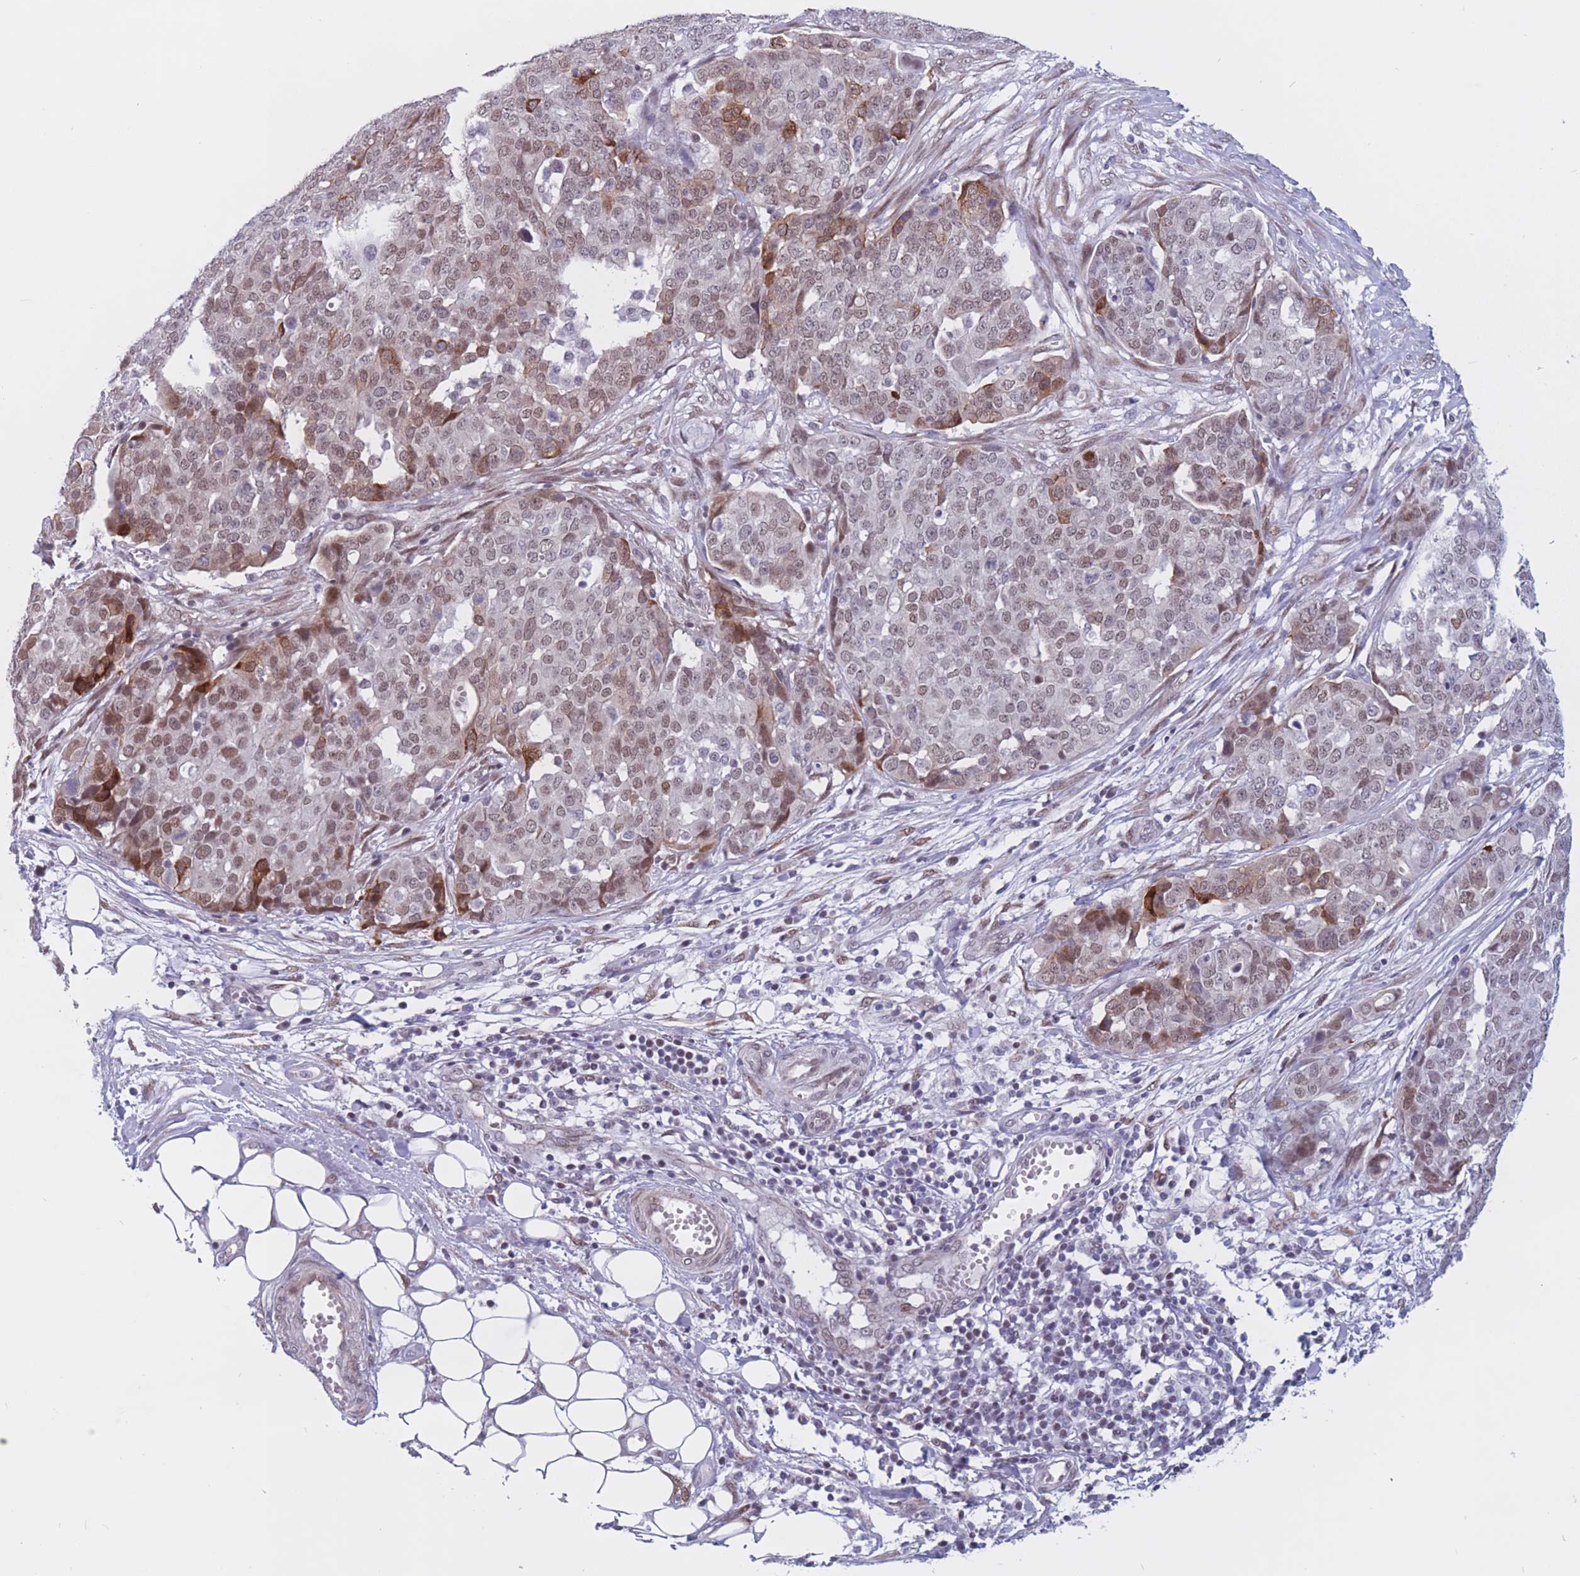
{"staining": {"intensity": "weak", "quantity": "<25%", "location": "nuclear"}, "tissue": "ovarian cancer", "cell_type": "Tumor cells", "image_type": "cancer", "snomed": [{"axis": "morphology", "description": "Cystadenocarcinoma, serous, NOS"}, {"axis": "topography", "description": "Soft tissue"}, {"axis": "topography", "description": "Ovary"}], "caption": "High power microscopy photomicrograph of an IHC photomicrograph of ovarian serous cystadenocarcinoma, revealing no significant staining in tumor cells.", "gene": "BCL9L", "patient": {"sex": "female", "age": 57}}